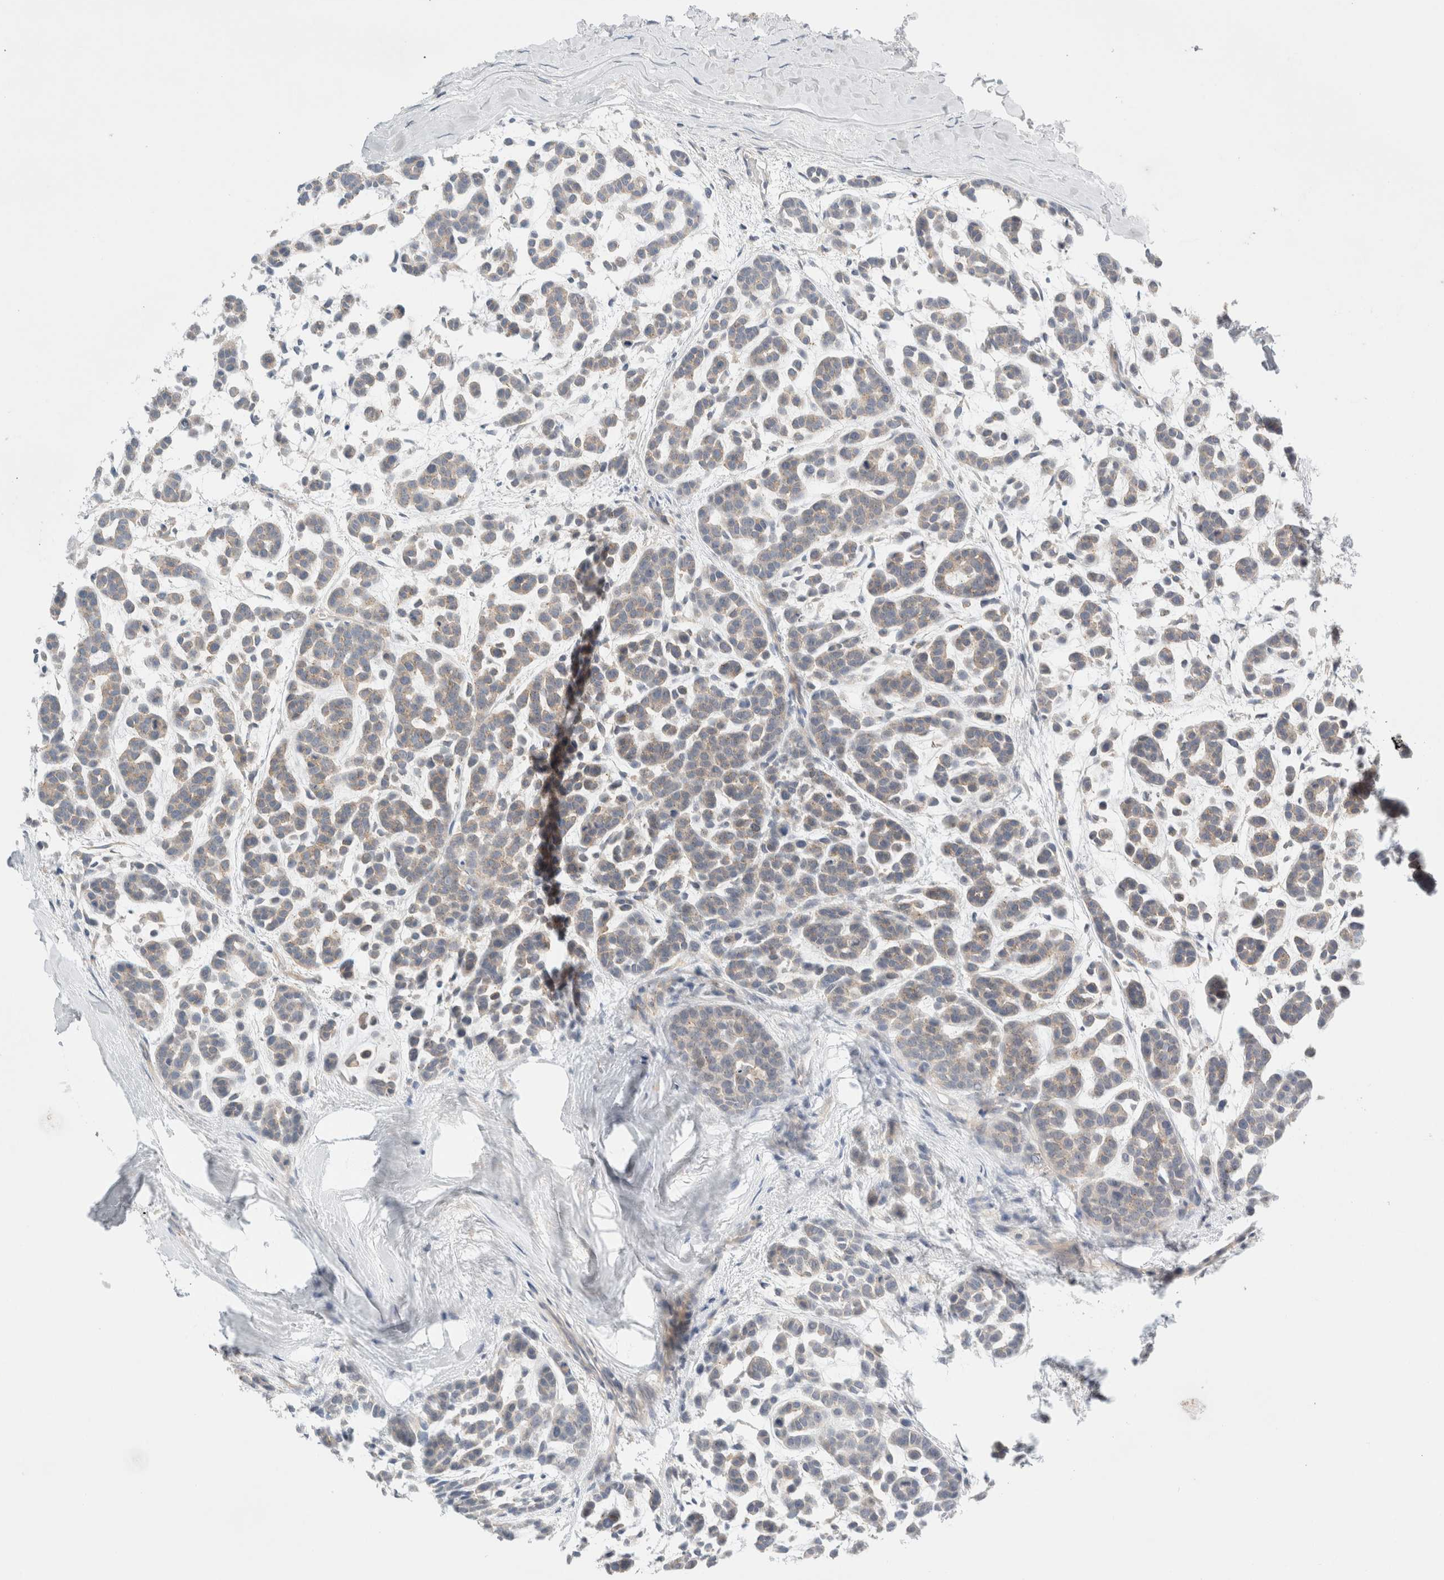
{"staining": {"intensity": "weak", "quantity": "<25%", "location": "cytoplasmic/membranous"}, "tissue": "head and neck cancer", "cell_type": "Tumor cells", "image_type": "cancer", "snomed": [{"axis": "morphology", "description": "Adenocarcinoma, NOS"}, {"axis": "morphology", "description": "Adenoma, NOS"}, {"axis": "topography", "description": "Head-Neck"}], "caption": "Tumor cells show no significant protein expression in head and neck adenoma. The staining was performed using DAB to visualize the protein expression in brown, while the nuclei were stained in blue with hematoxylin (Magnification: 20x).", "gene": "SDR16C5", "patient": {"sex": "female", "age": 55}}